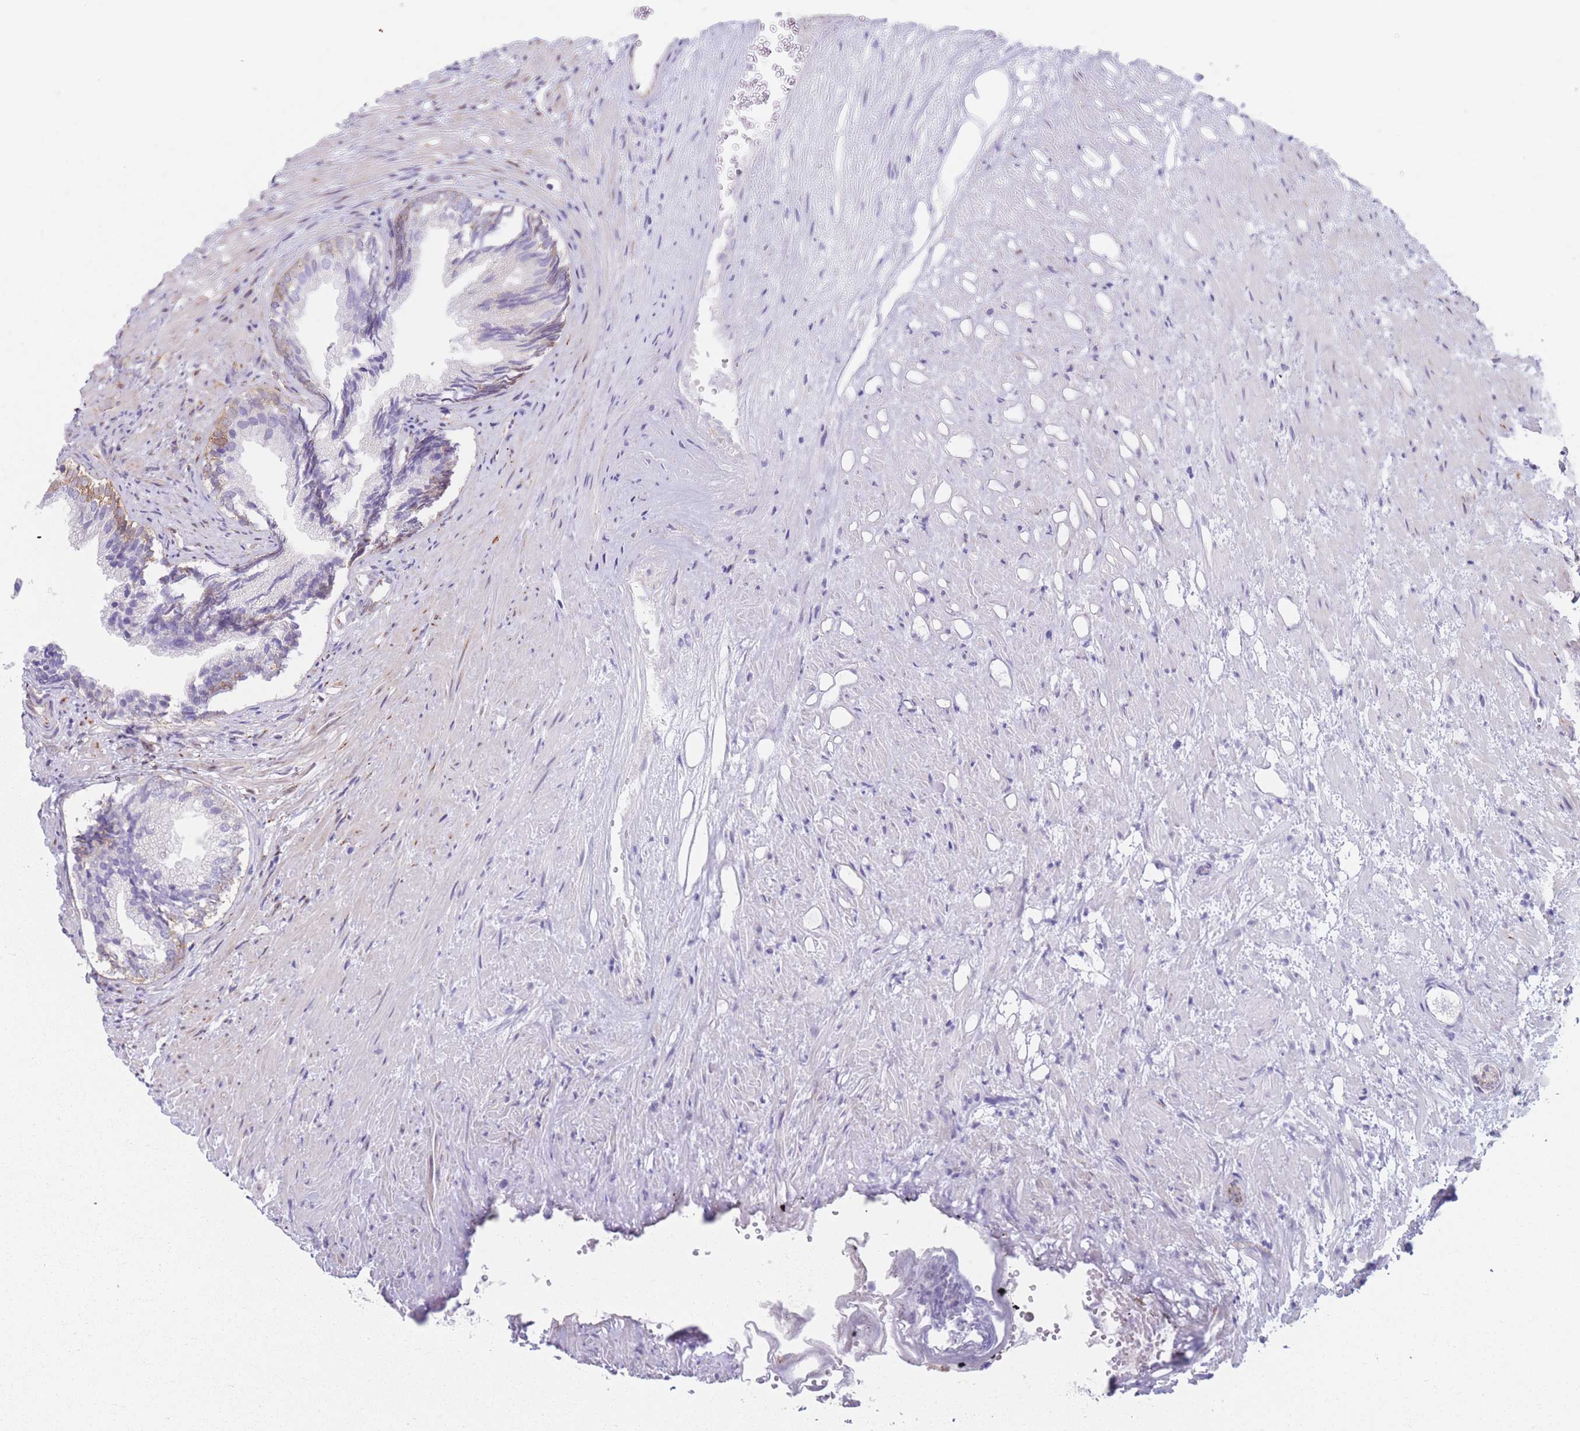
{"staining": {"intensity": "moderate", "quantity": "<25%", "location": "cytoplasmic/membranous"}, "tissue": "prostate", "cell_type": "Glandular cells", "image_type": "normal", "snomed": [{"axis": "morphology", "description": "Normal tissue, NOS"}, {"axis": "topography", "description": "Prostate"}], "caption": "Brown immunohistochemical staining in benign human prostate reveals moderate cytoplasmic/membranous staining in approximately <25% of glandular cells. (brown staining indicates protein expression, while blue staining denotes nuclei).", "gene": "AK9", "patient": {"sex": "male", "age": 76}}